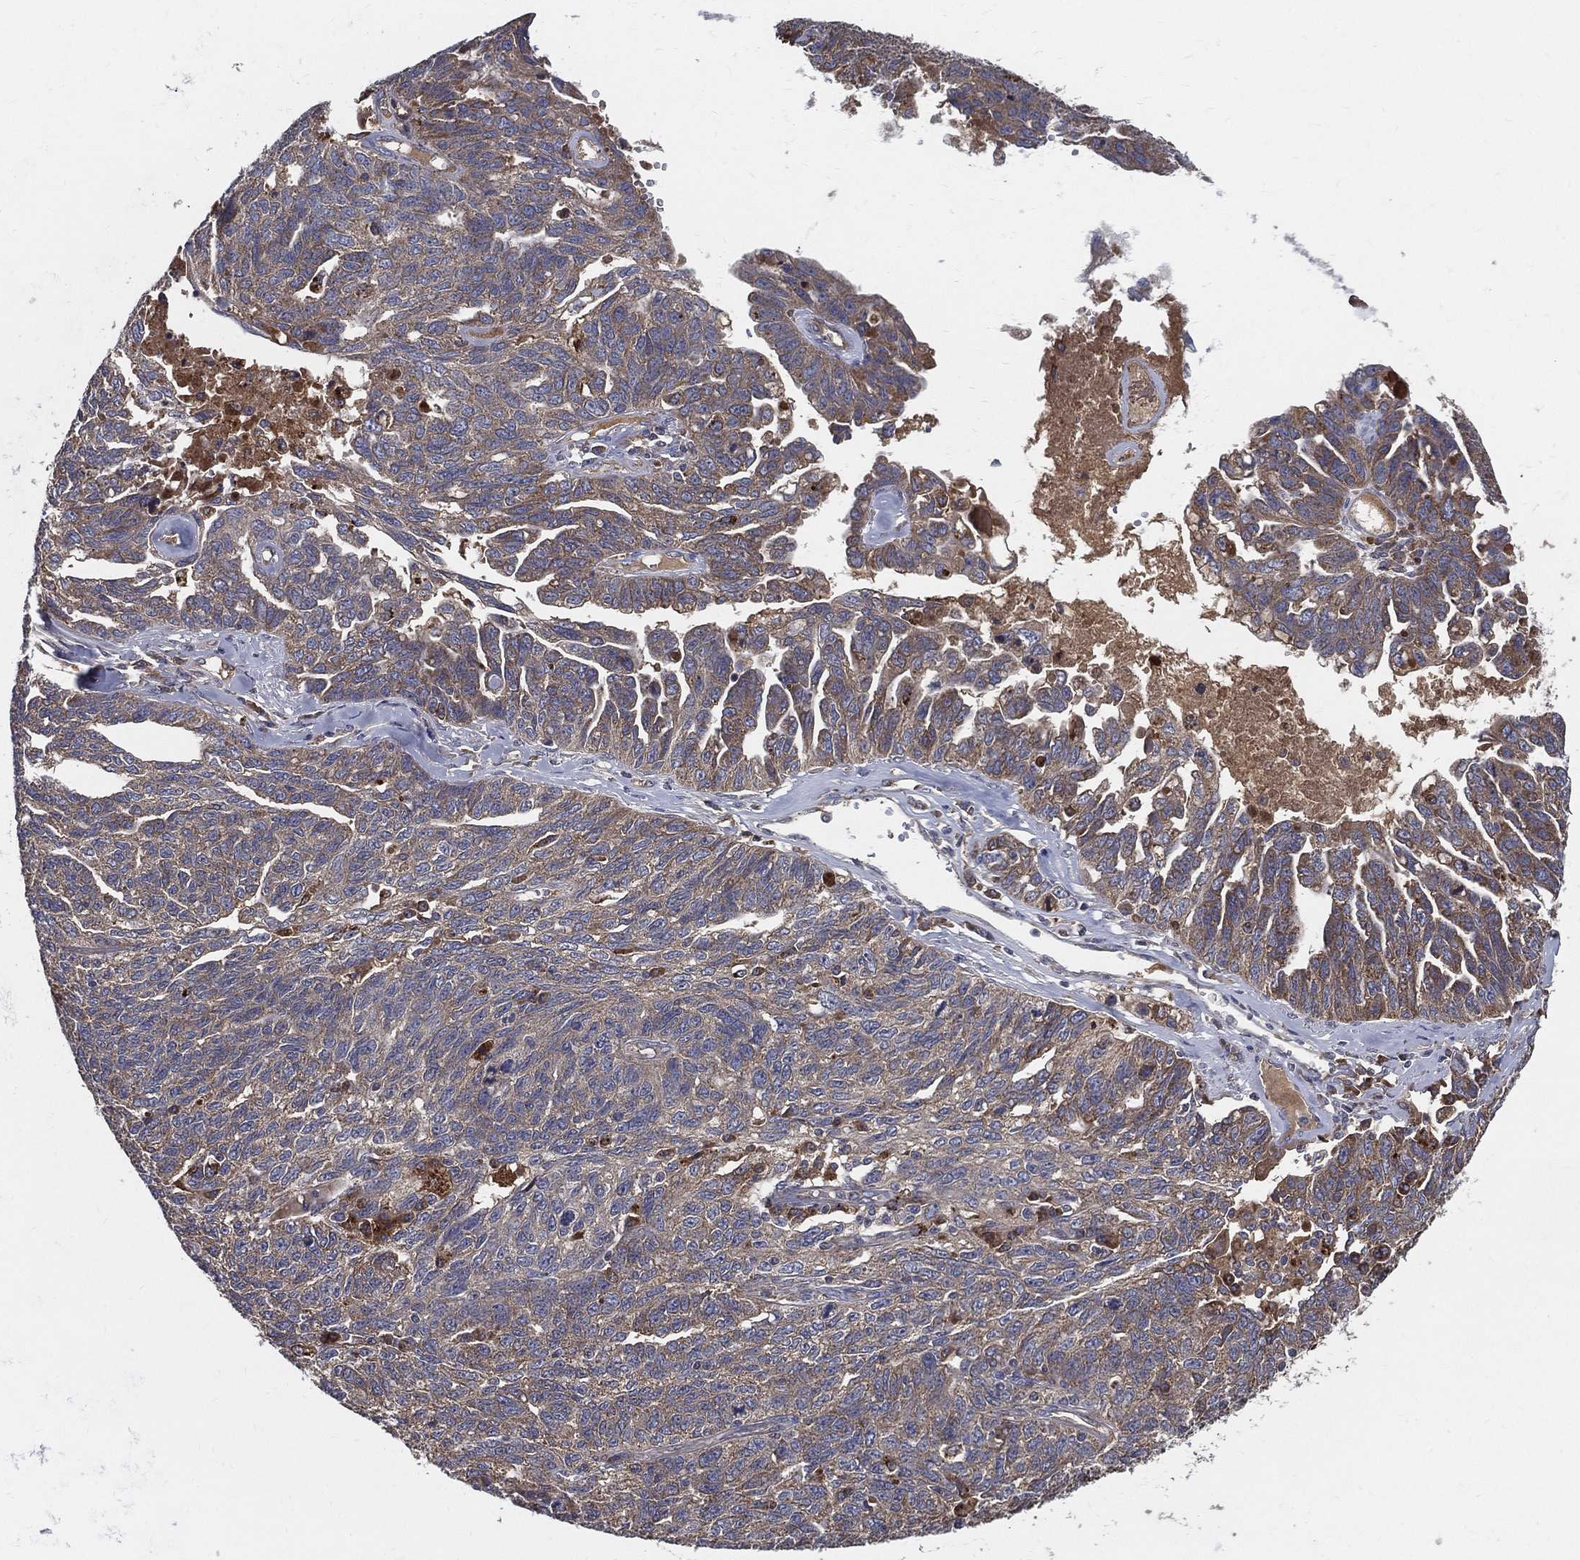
{"staining": {"intensity": "weak", "quantity": "25%-75%", "location": "cytoplasmic/membranous"}, "tissue": "ovarian cancer", "cell_type": "Tumor cells", "image_type": "cancer", "snomed": [{"axis": "morphology", "description": "Cystadenocarcinoma, serous, NOS"}, {"axis": "topography", "description": "Ovary"}], "caption": "Serous cystadenocarcinoma (ovarian) stained for a protein (brown) exhibits weak cytoplasmic/membranous positive positivity in approximately 25%-75% of tumor cells.", "gene": "MT-ND1", "patient": {"sex": "female", "age": 71}}